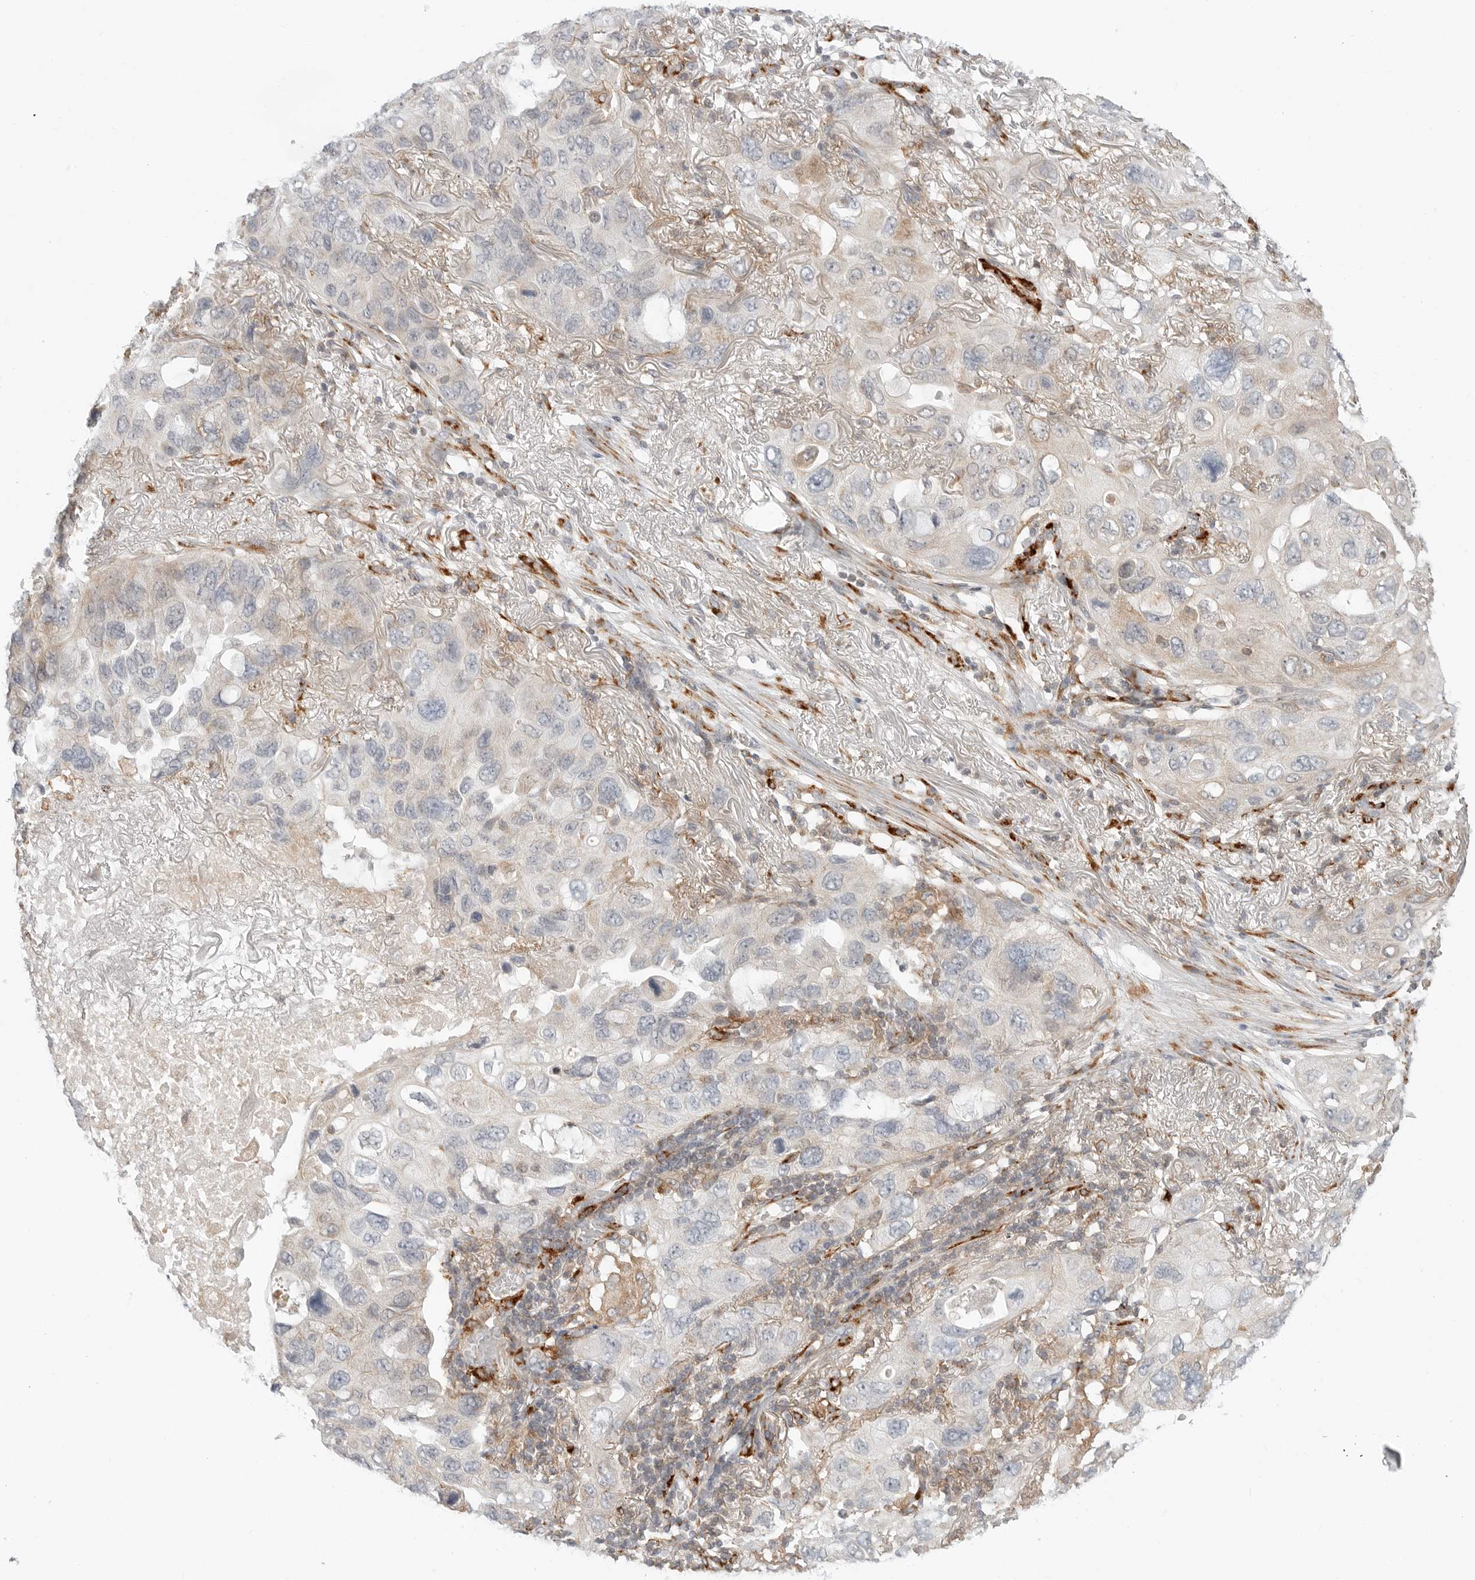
{"staining": {"intensity": "weak", "quantity": "25%-75%", "location": "cytoplasmic/membranous"}, "tissue": "lung cancer", "cell_type": "Tumor cells", "image_type": "cancer", "snomed": [{"axis": "morphology", "description": "Squamous cell carcinoma, NOS"}, {"axis": "topography", "description": "Lung"}], "caption": "Weak cytoplasmic/membranous positivity is present in about 25%-75% of tumor cells in lung cancer. (DAB (3,3'-diaminobenzidine) IHC, brown staining for protein, blue staining for nuclei).", "gene": "C1QTNF1", "patient": {"sex": "female", "age": 73}}